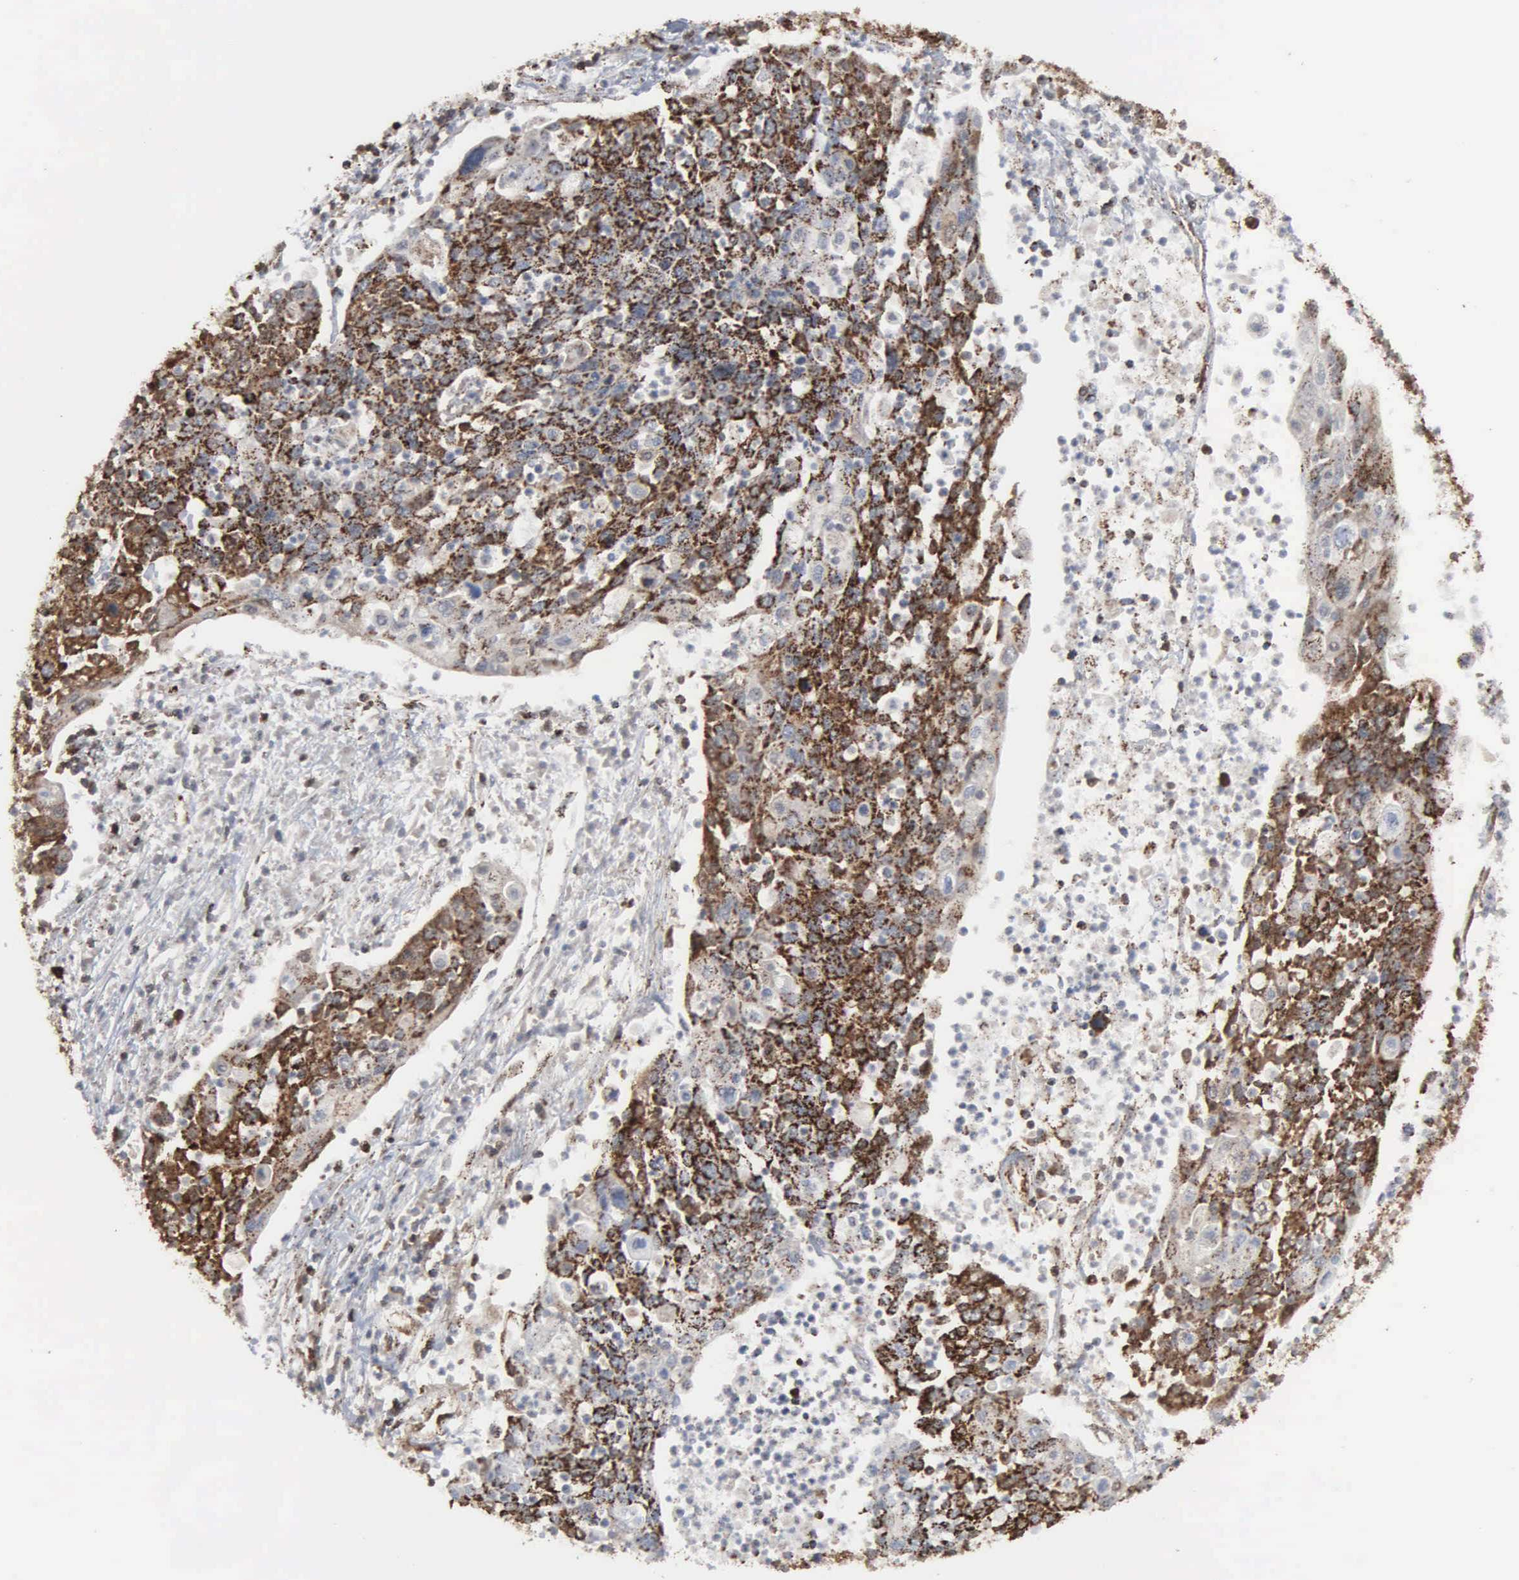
{"staining": {"intensity": "strong", "quantity": ">75%", "location": "cytoplasmic/membranous"}, "tissue": "cervical cancer", "cell_type": "Tumor cells", "image_type": "cancer", "snomed": [{"axis": "morphology", "description": "Squamous cell carcinoma, NOS"}, {"axis": "topography", "description": "Cervix"}], "caption": "IHC histopathology image of neoplastic tissue: squamous cell carcinoma (cervical) stained using immunohistochemistry shows high levels of strong protein expression localized specifically in the cytoplasmic/membranous of tumor cells, appearing as a cytoplasmic/membranous brown color.", "gene": "HSPA9", "patient": {"sex": "female", "age": 40}}